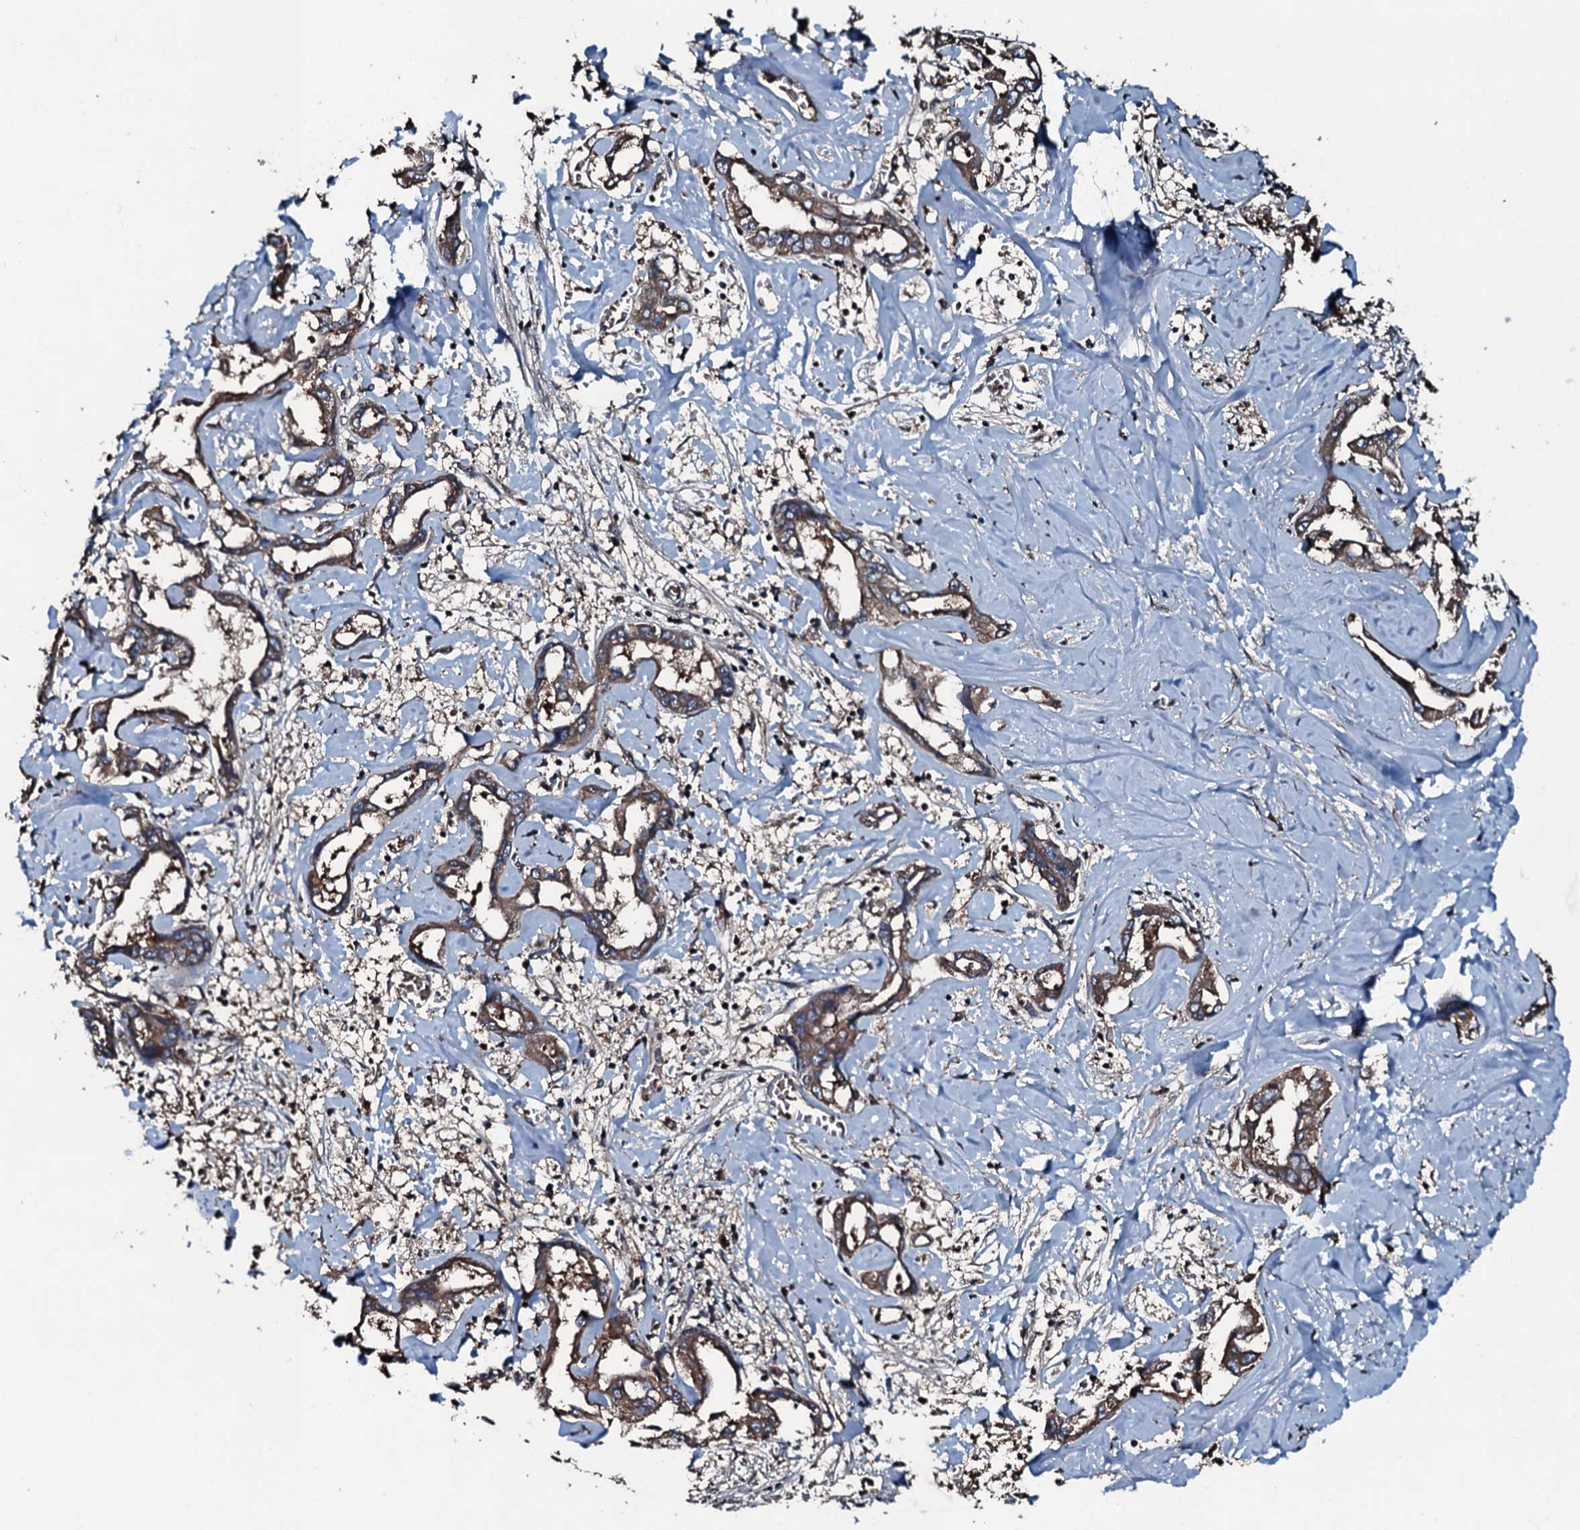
{"staining": {"intensity": "moderate", "quantity": ">75%", "location": "cytoplasmic/membranous"}, "tissue": "liver cancer", "cell_type": "Tumor cells", "image_type": "cancer", "snomed": [{"axis": "morphology", "description": "Cholangiocarcinoma"}, {"axis": "topography", "description": "Liver"}], "caption": "Immunohistochemistry (IHC) image of human cholangiocarcinoma (liver) stained for a protein (brown), which shows medium levels of moderate cytoplasmic/membranous staining in approximately >75% of tumor cells.", "gene": "AARS1", "patient": {"sex": "male", "age": 59}}